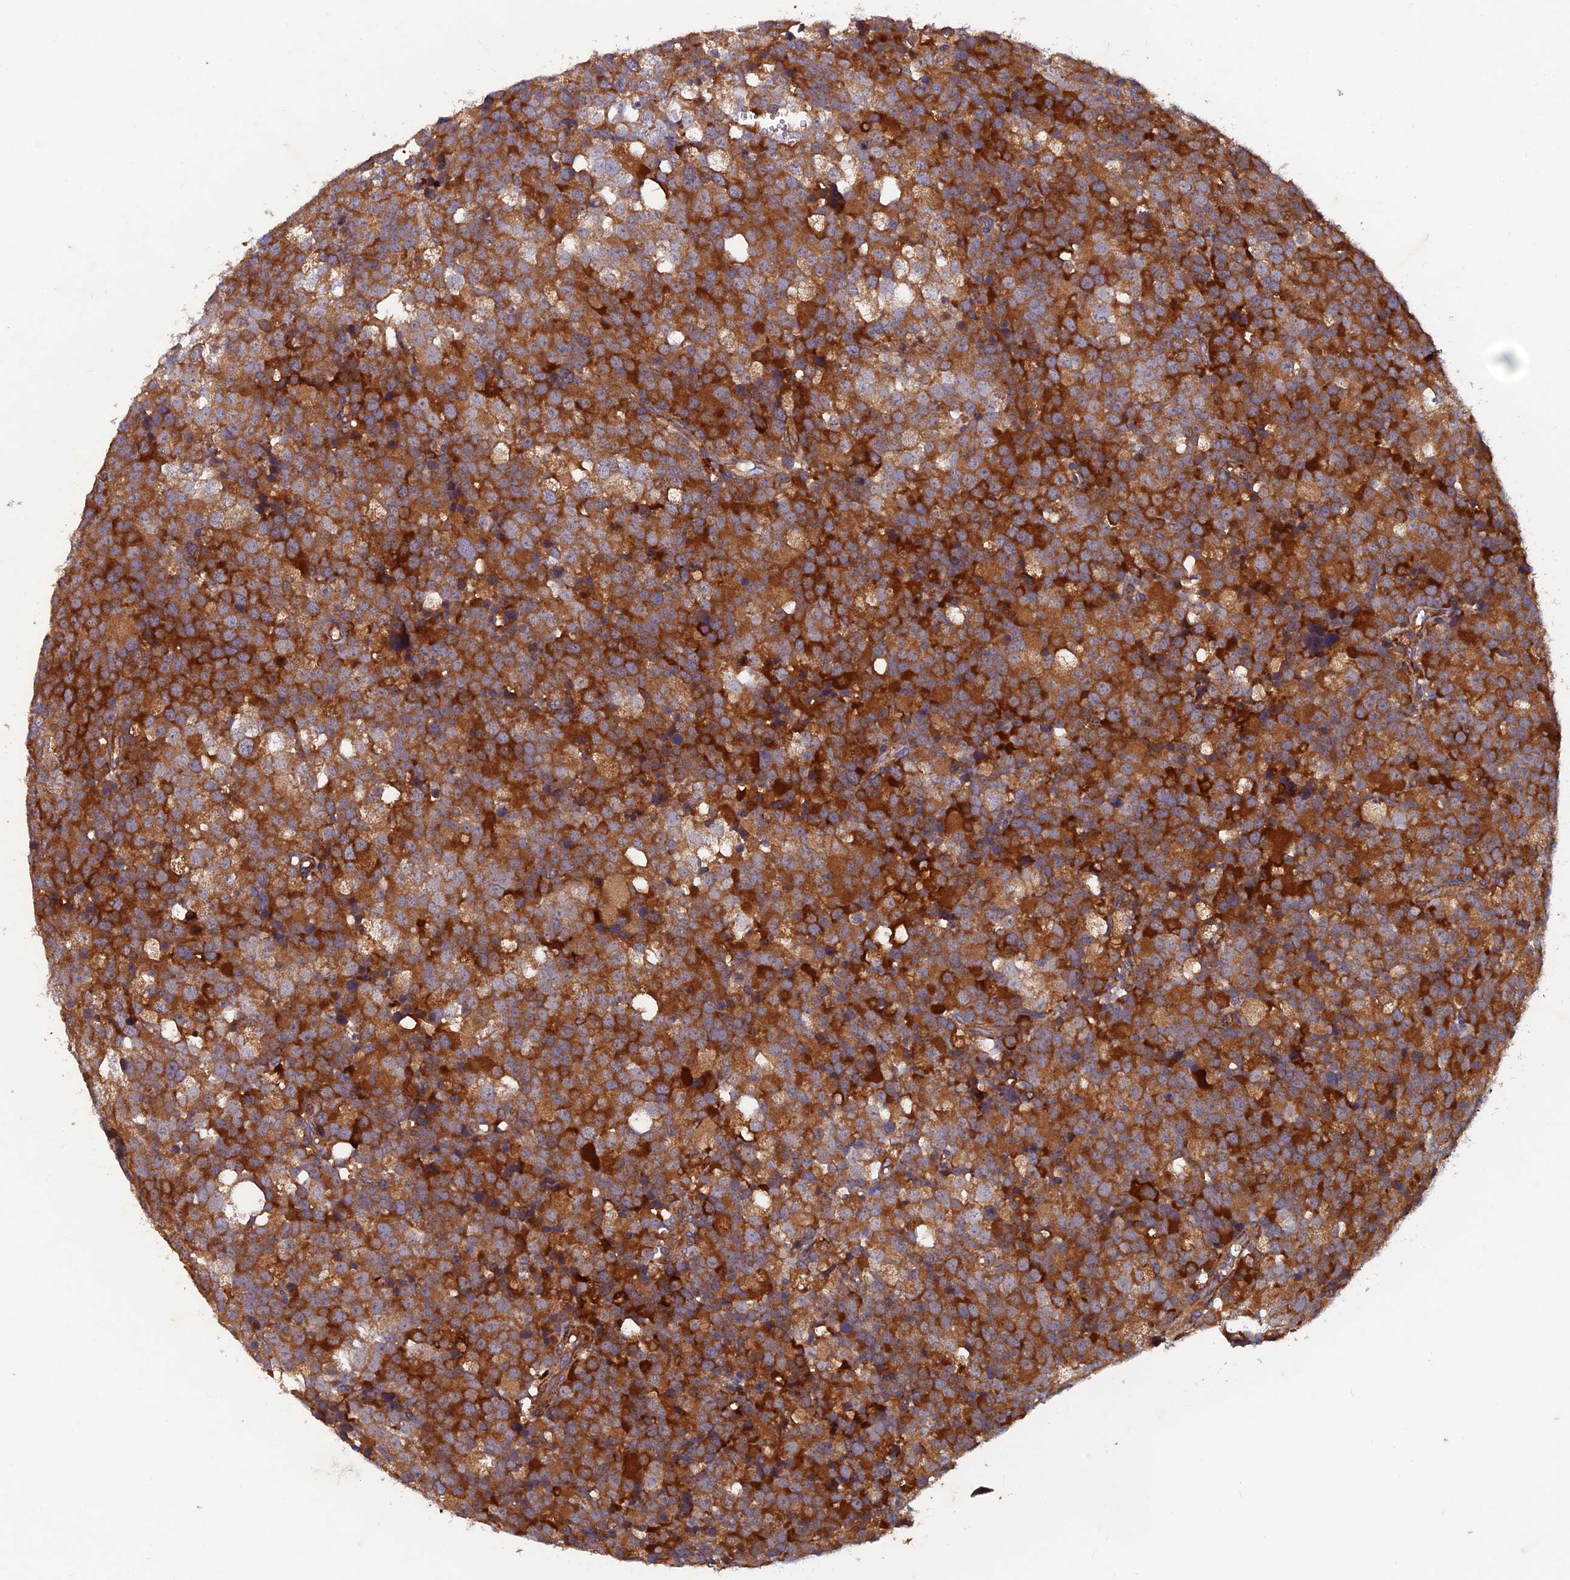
{"staining": {"intensity": "strong", "quantity": "25%-75%", "location": "cytoplasmic/membranous"}, "tissue": "testis cancer", "cell_type": "Tumor cells", "image_type": "cancer", "snomed": [{"axis": "morphology", "description": "Seminoma, NOS"}, {"axis": "topography", "description": "Testis"}], "caption": "Seminoma (testis) stained with immunohistochemistry reveals strong cytoplasmic/membranous expression in about 25%-75% of tumor cells. Using DAB (3,3'-diaminobenzidine) (brown) and hematoxylin (blue) stains, captured at high magnification using brightfield microscopy.", "gene": "NCAPG", "patient": {"sex": "male", "age": 71}}